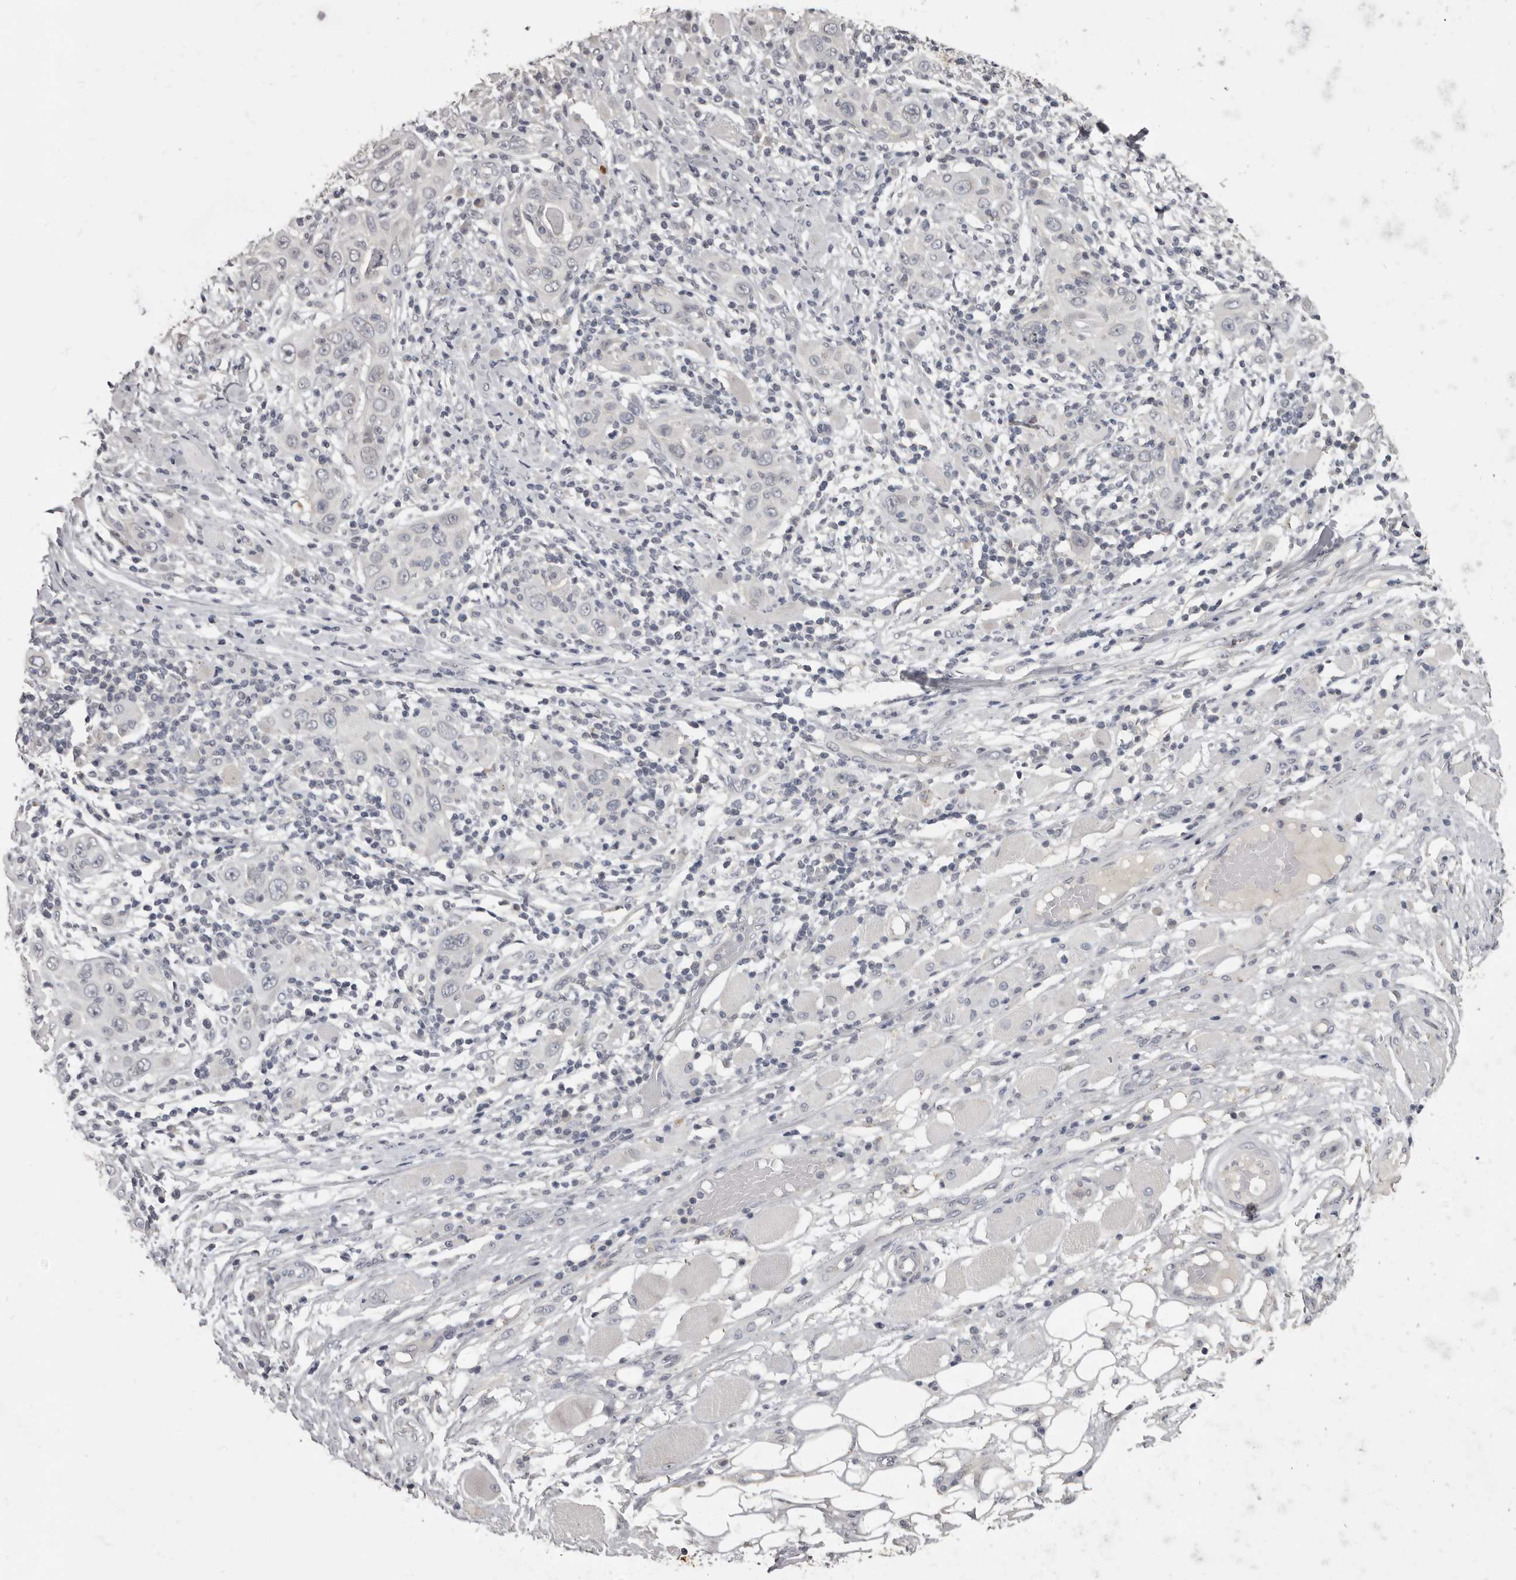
{"staining": {"intensity": "negative", "quantity": "none", "location": "none"}, "tissue": "skin cancer", "cell_type": "Tumor cells", "image_type": "cancer", "snomed": [{"axis": "morphology", "description": "Squamous cell carcinoma, NOS"}, {"axis": "topography", "description": "Skin"}], "caption": "This photomicrograph is of skin squamous cell carcinoma stained with IHC to label a protein in brown with the nuclei are counter-stained blue. There is no staining in tumor cells.", "gene": "SULT1E1", "patient": {"sex": "female", "age": 88}}